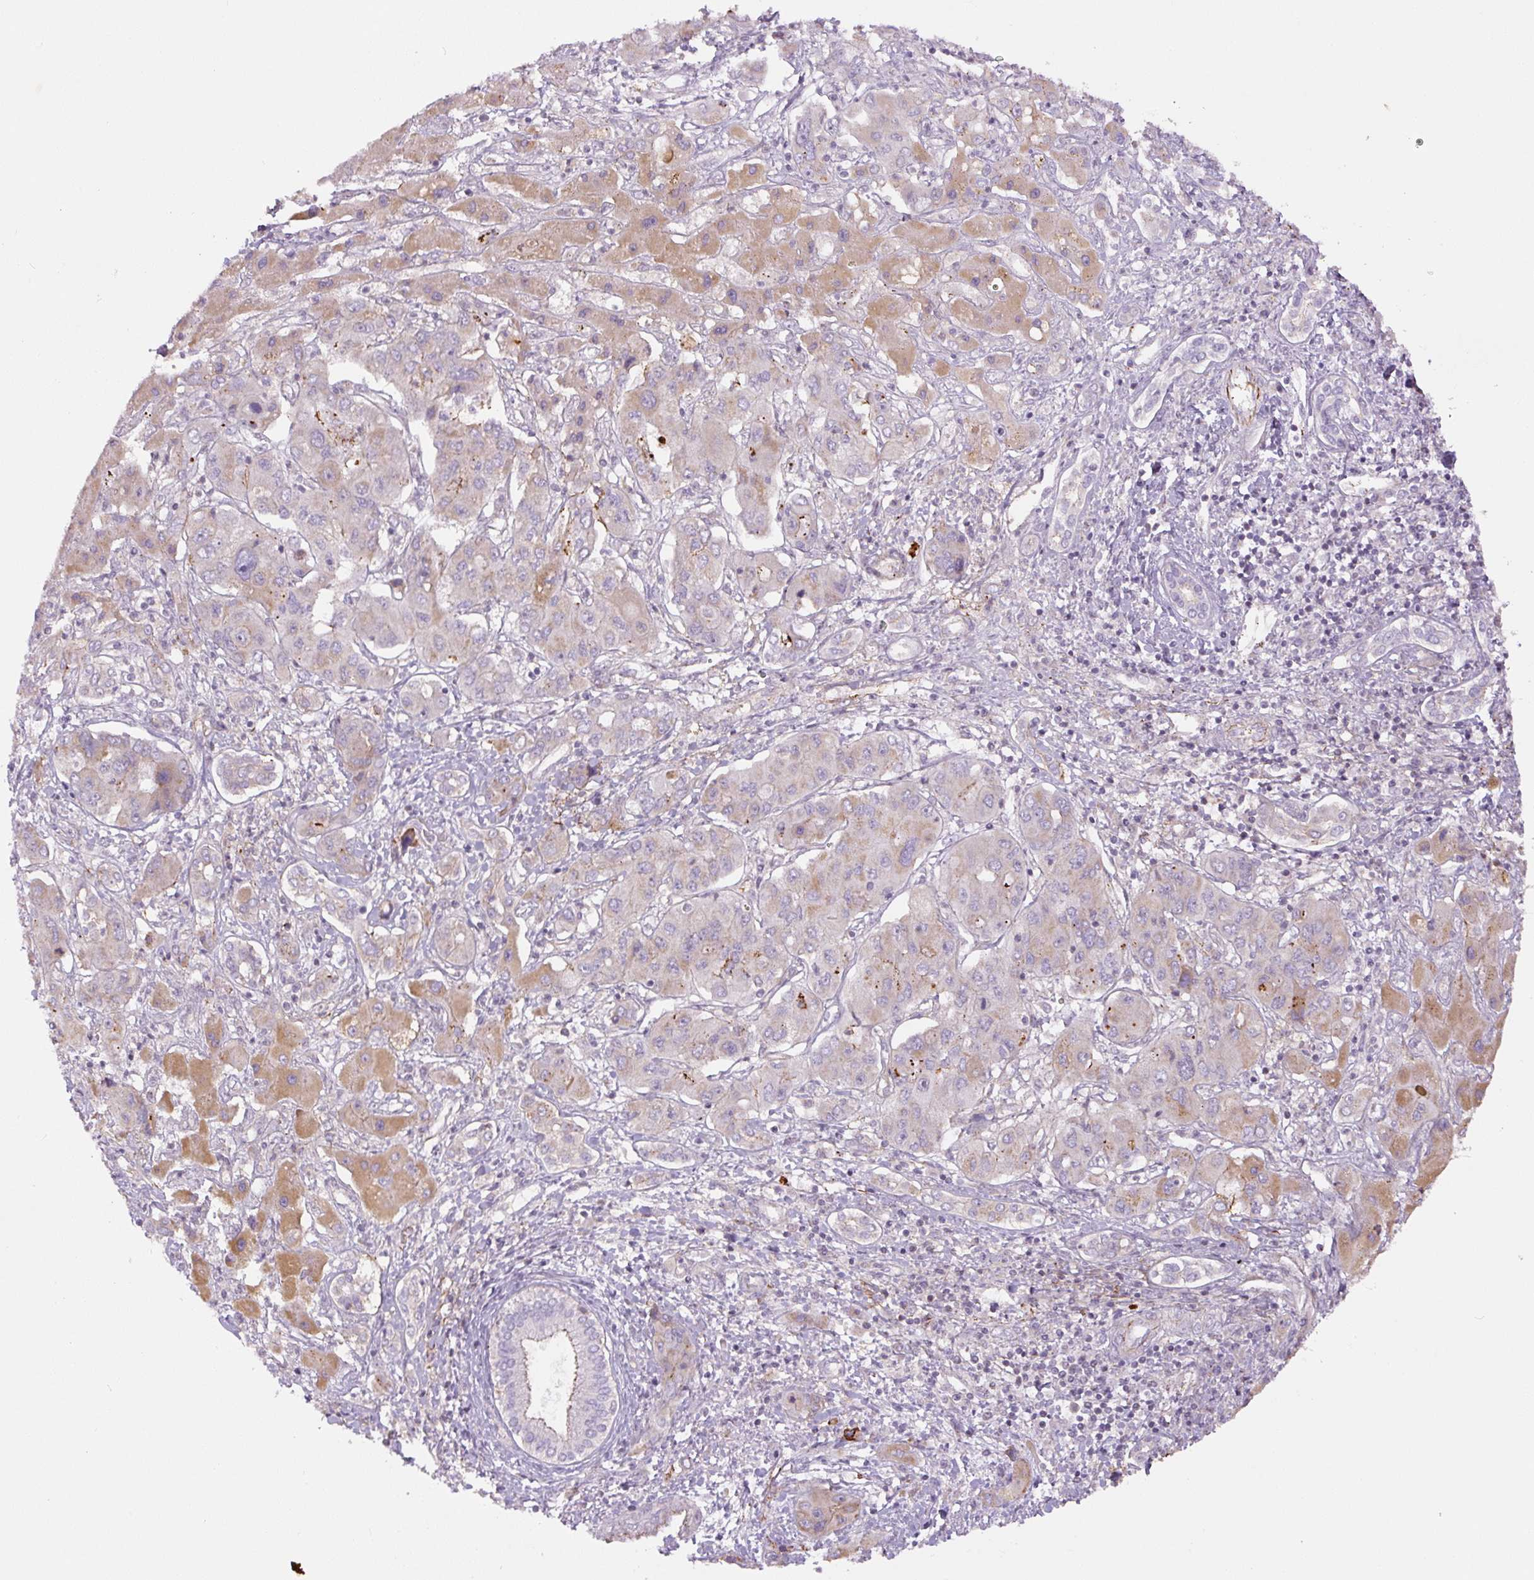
{"staining": {"intensity": "moderate", "quantity": "<25%", "location": "cytoplasmic/membranous"}, "tissue": "liver cancer", "cell_type": "Tumor cells", "image_type": "cancer", "snomed": [{"axis": "morphology", "description": "Cholangiocarcinoma"}, {"axis": "topography", "description": "Liver"}], "caption": "Moderate cytoplasmic/membranous positivity is appreciated in about <25% of tumor cells in liver cancer (cholangiocarcinoma). (IHC, brightfield microscopy, high magnification).", "gene": "CCNI2", "patient": {"sex": "male", "age": 67}}